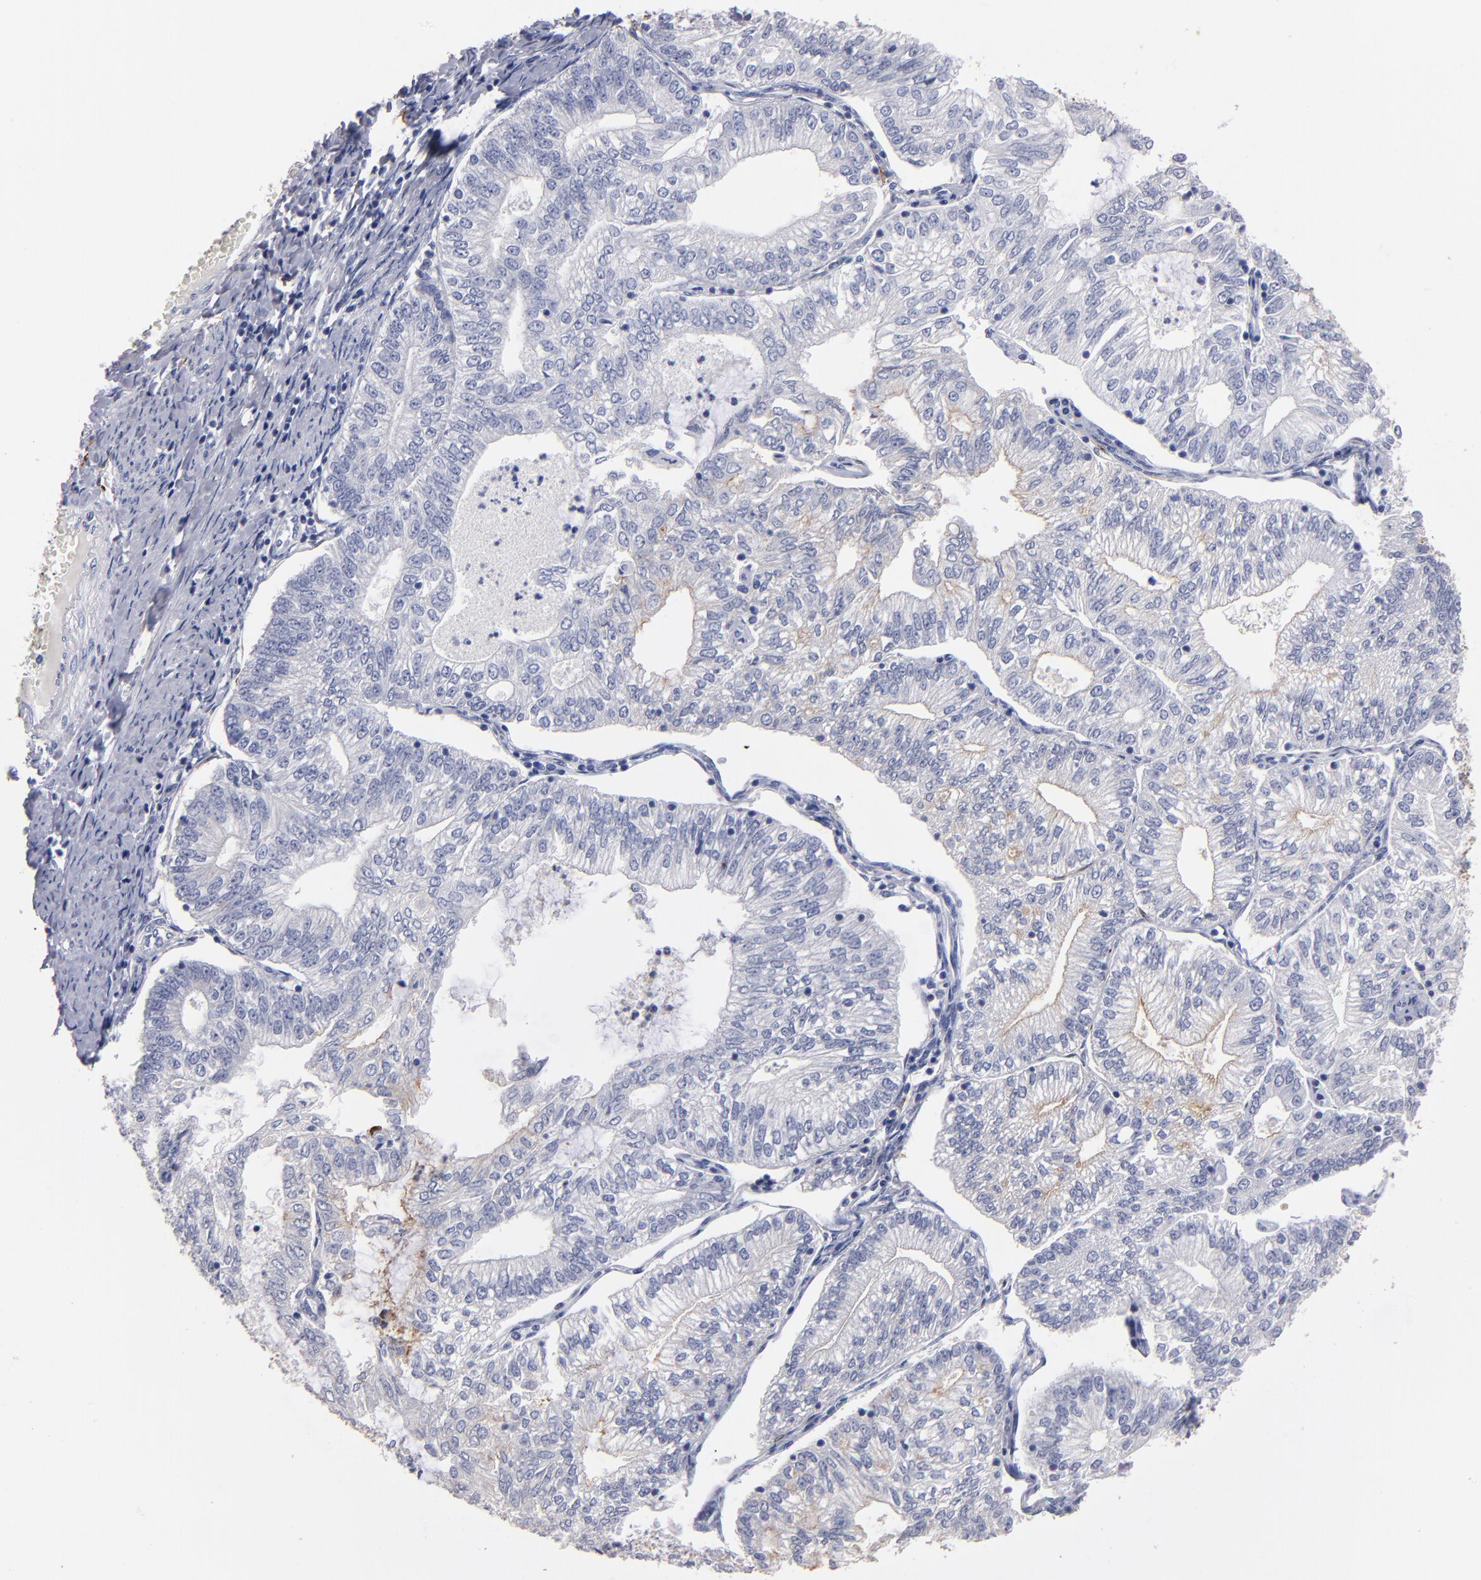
{"staining": {"intensity": "weak", "quantity": "<25%", "location": "cytoplasmic/membranous"}, "tissue": "endometrial cancer", "cell_type": "Tumor cells", "image_type": "cancer", "snomed": [{"axis": "morphology", "description": "Adenocarcinoma, NOS"}, {"axis": "topography", "description": "Endometrium"}], "caption": "Endometrial cancer was stained to show a protein in brown. There is no significant positivity in tumor cells.", "gene": "FABP4", "patient": {"sex": "female", "age": 69}}